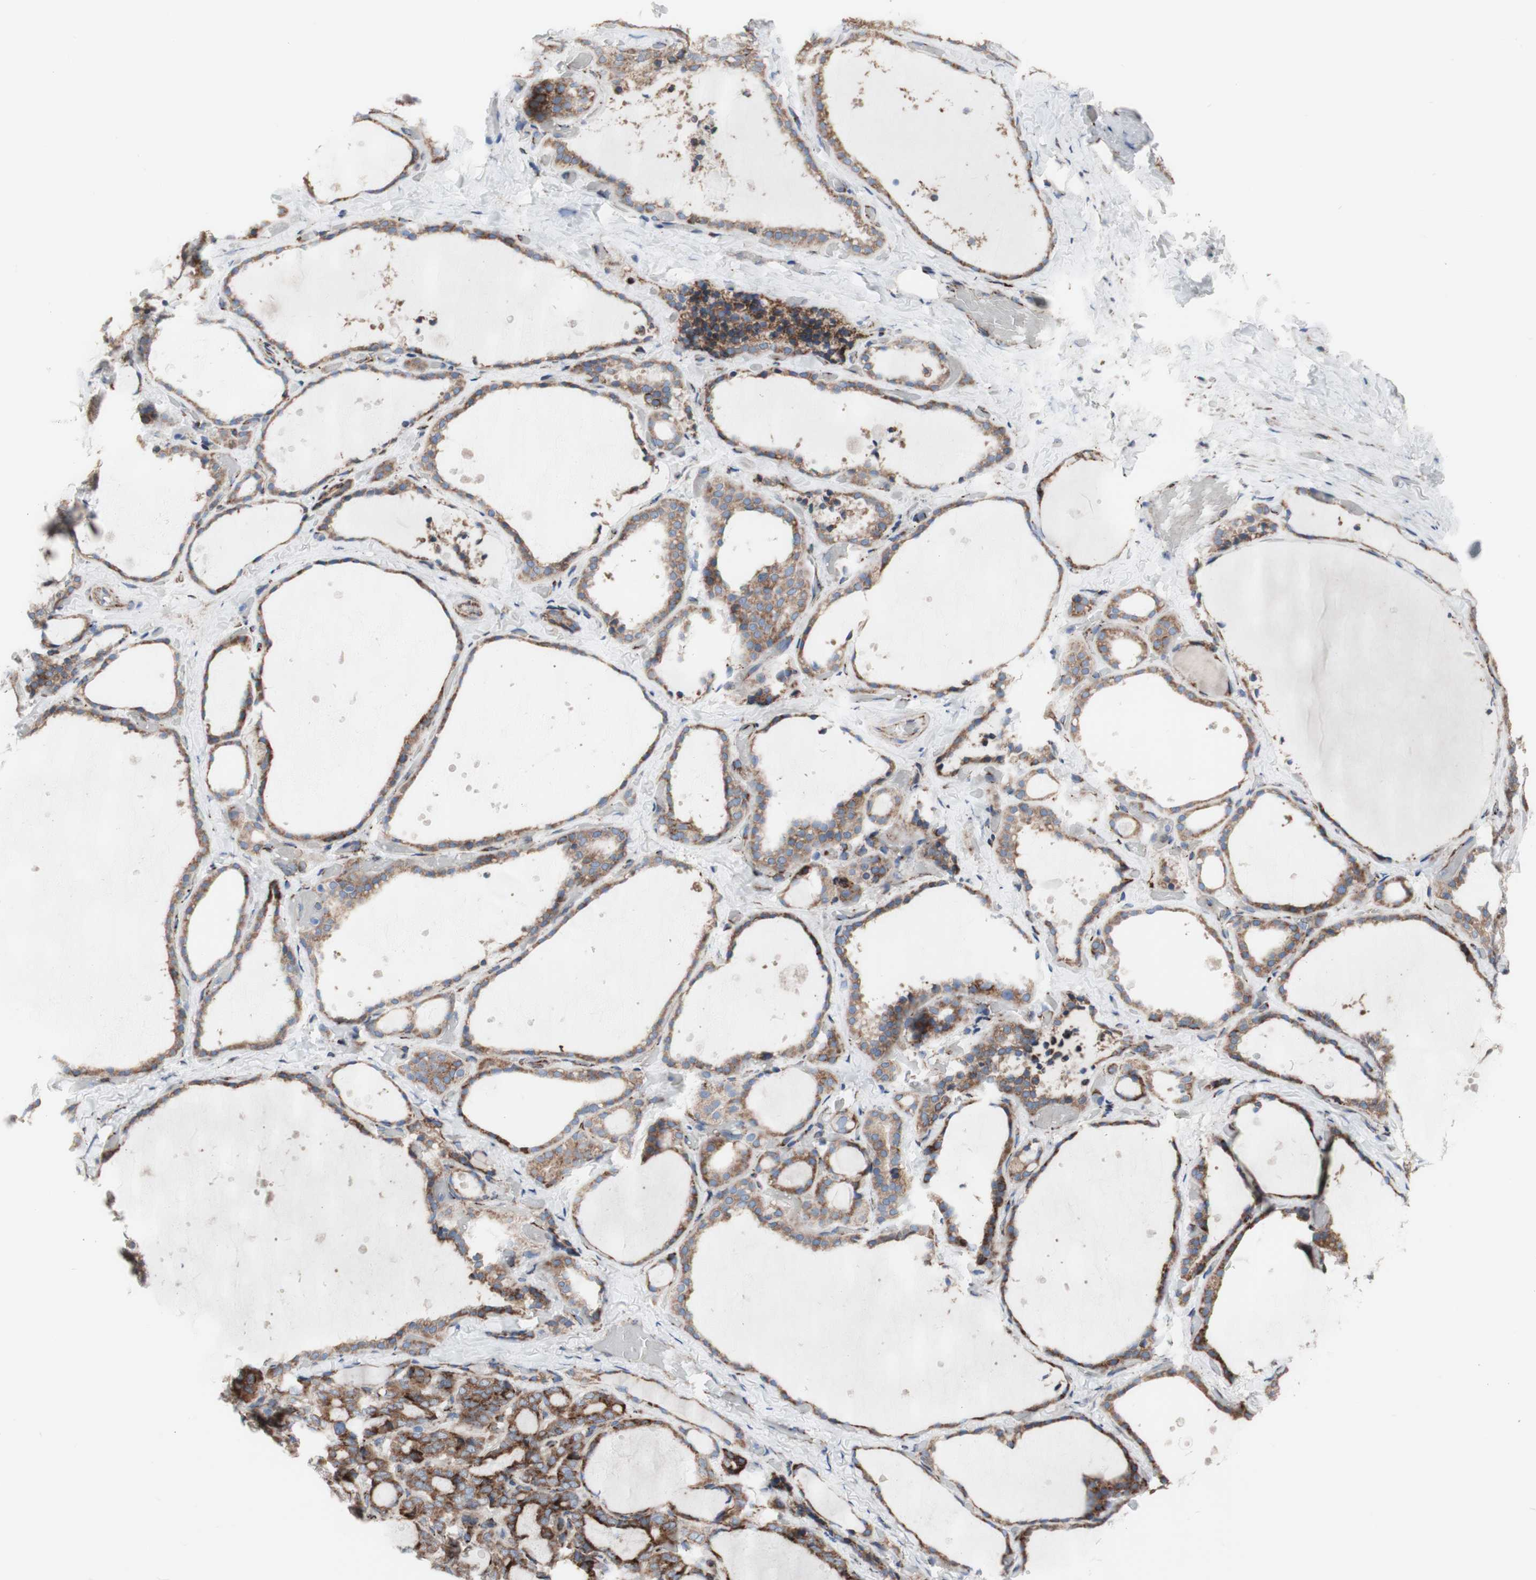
{"staining": {"intensity": "moderate", "quantity": ">75%", "location": "cytoplasmic/membranous"}, "tissue": "thyroid gland", "cell_type": "Glandular cells", "image_type": "normal", "snomed": [{"axis": "morphology", "description": "Normal tissue, NOS"}, {"axis": "topography", "description": "Thyroid gland"}], "caption": "A photomicrograph showing moderate cytoplasmic/membranous expression in approximately >75% of glandular cells in benign thyroid gland, as visualized by brown immunohistochemical staining.", "gene": "AGPAT5", "patient": {"sex": "female", "age": 44}}